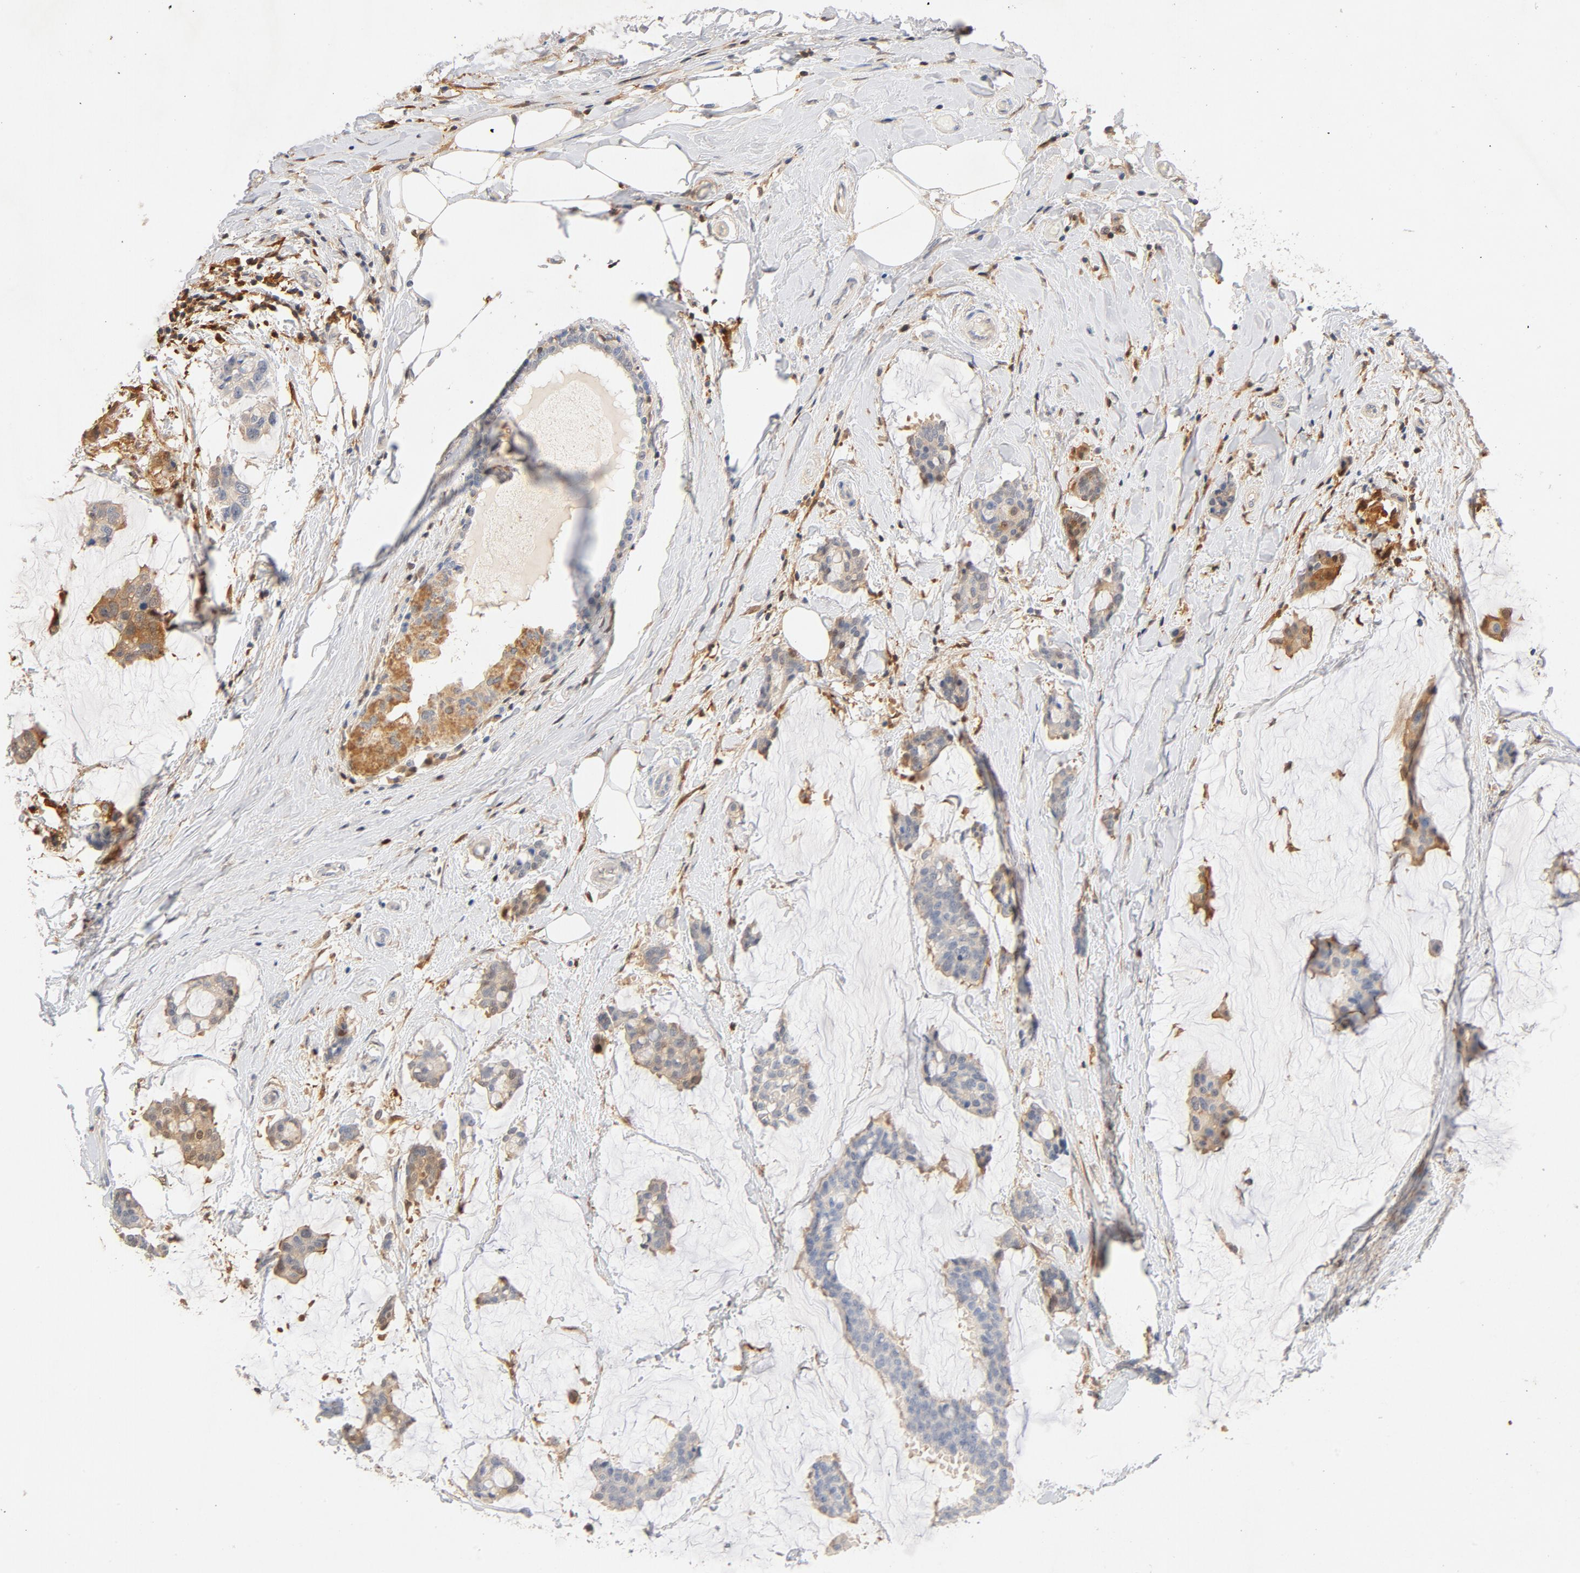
{"staining": {"intensity": "strong", "quantity": "25%-75%", "location": "cytoplasmic/membranous"}, "tissue": "breast cancer", "cell_type": "Tumor cells", "image_type": "cancer", "snomed": [{"axis": "morphology", "description": "Duct carcinoma"}, {"axis": "topography", "description": "Breast"}], "caption": "Breast infiltrating ductal carcinoma stained with a brown dye exhibits strong cytoplasmic/membranous positive positivity in about 25%-75% of tumor cells.", "gene": "STAT1", "patient": {"sex": "female", "age": 93}}